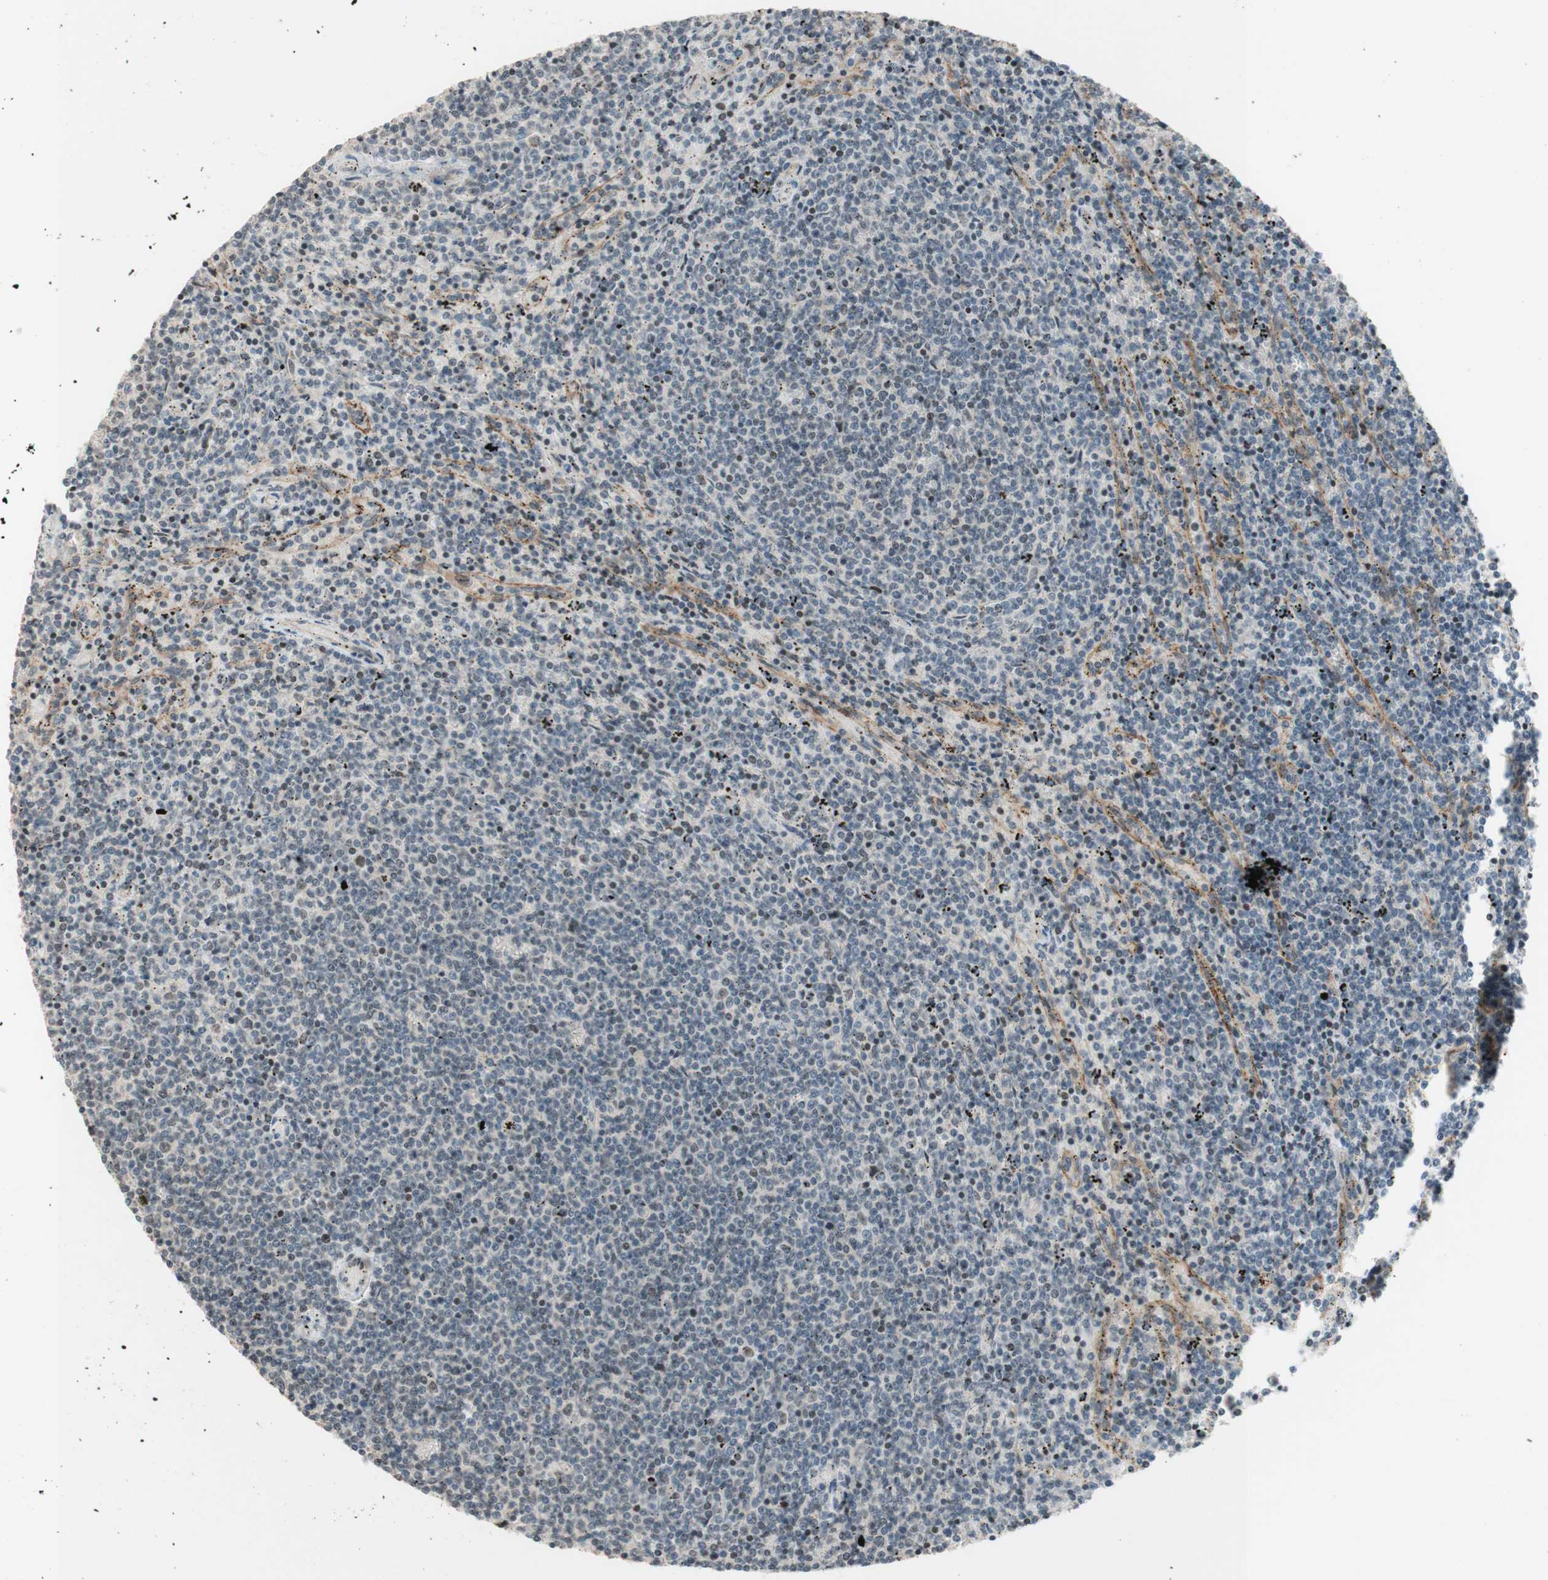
{"staining": {"intensity": "weak", "quantity": "<25%", "location": "nuclear"}, "tissue": "lymphoma", "cell_type": "Tumor cells", "image_type": "cancer", "snomed": [{"axis": "morphology", "description": "Malignant lymphoma, non-Hodgkin's type, Low grade"}, {"axis": "topography", "description": "Spleen"}], "caption": "The photomicrograph exhibits no significant staining in tumor cells of malignant lymphoma, non-Hodgkin's type (low-grade).", "gene": "JPH1", "patient": {"sex": "female", "age": 50}}